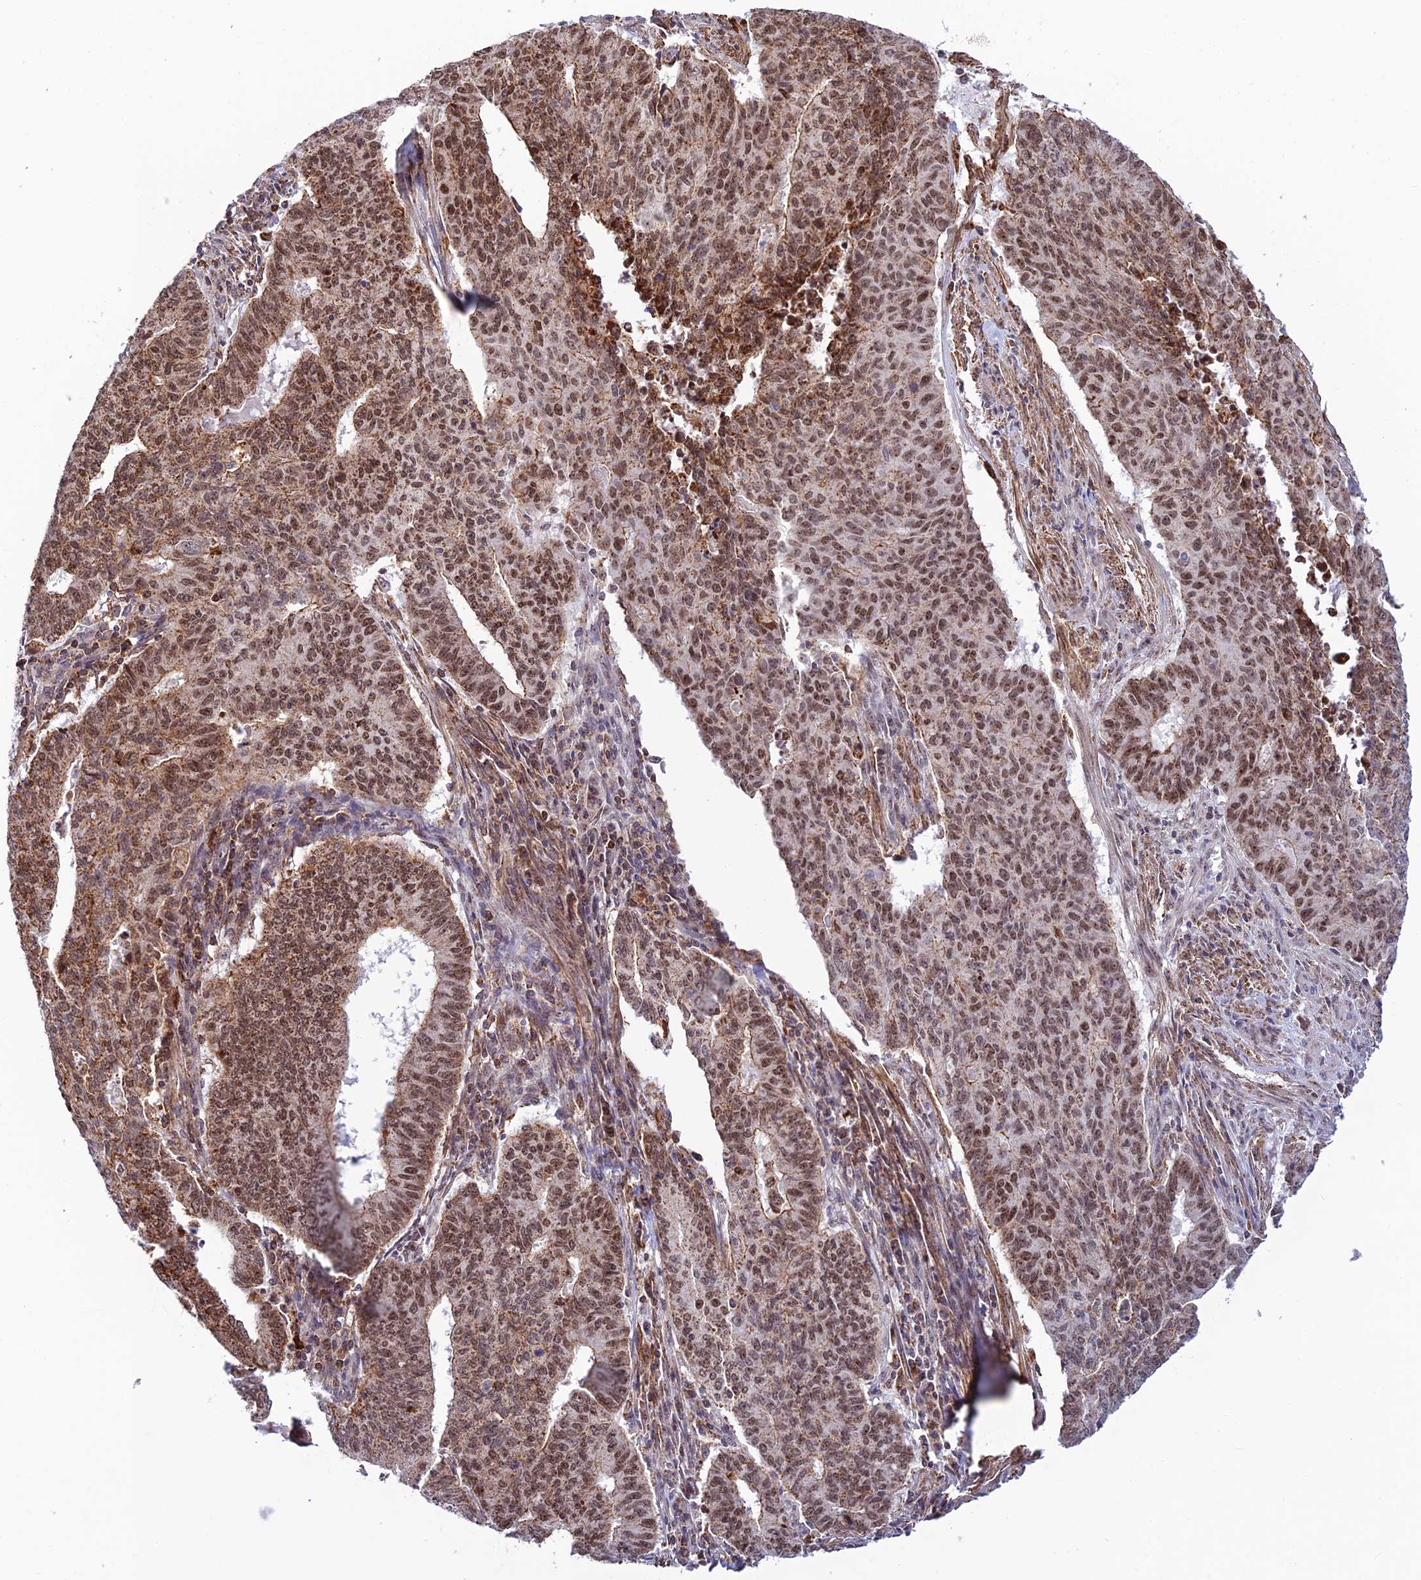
{"staining": {"intensity": "moderate", "quantity": ">75%", "location": "cytoplasmic/membranous,nuclear"}, "tissue": "endometrial cancer", "cell_type": "Tumor cells", "image_type": "cancer", "snomed": [{"axis": "morphology", "description": "Adenocarcinoma, NOS"}, {"axis": "topography", "description": "Endometrium"}], "caption": "Adenocarcinoma (endometrial) stained with immunohistochemistry reveals moderate cytoplasmic/membranous and nuclear expression in about >75% of tumor cells.", "gene": "POLR1G", "patient": {"sex": "female", "age": 59}}